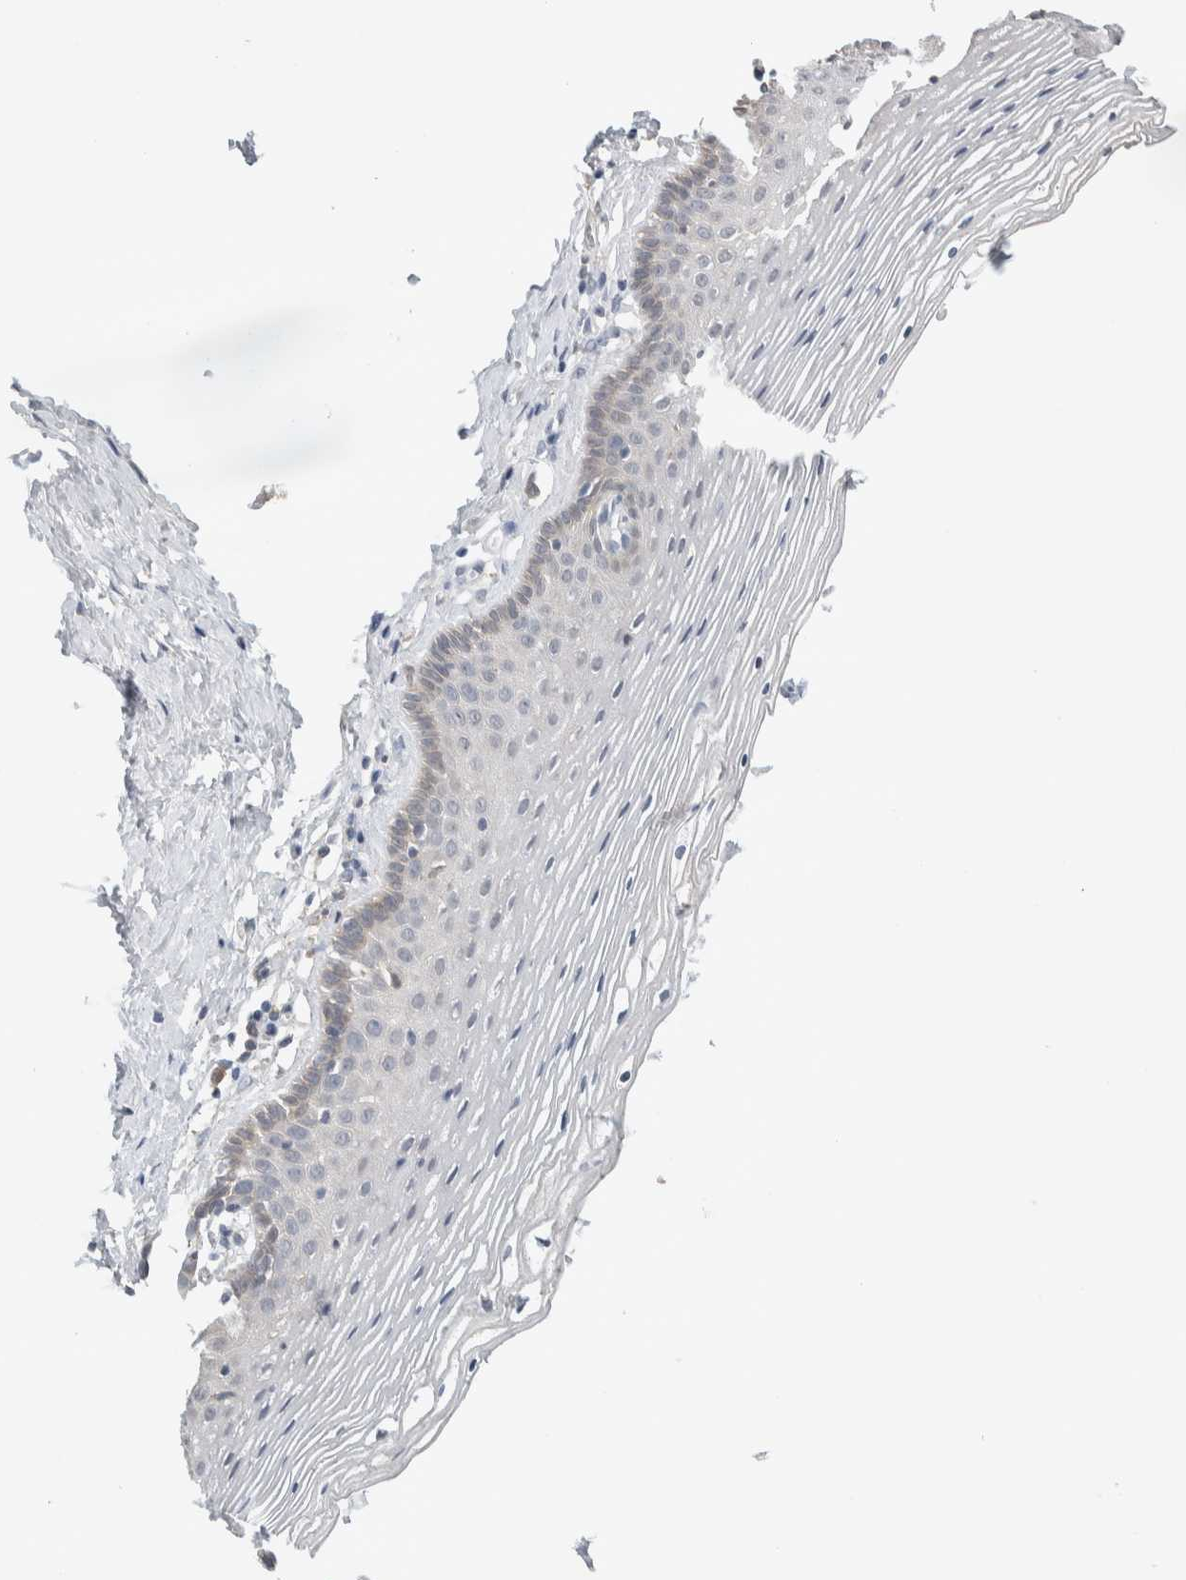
{"staining": {"intensity": "weak", "quantity": "<25%", "location": "cytoplasmic/membranous"}, "tissue": "vagina", "cell_type": "Squamous epithelial cells", "image_type": "normal", "snomed": [{"axis": "morphology", "description": "Normal tissue, NOS"}, {"axis": "topography", "description": "Vagina"}], "caption": "IHC of benign human vagina shows no staining in squamous epithelial cells. The staining is performed using DAB (3,3'-diaminobenzidine) brown chromogen with nuclei counter-stained in using hematoxylin.", "gene": "DEPTOR", "patient": {"sex": "female", "age": 32}}